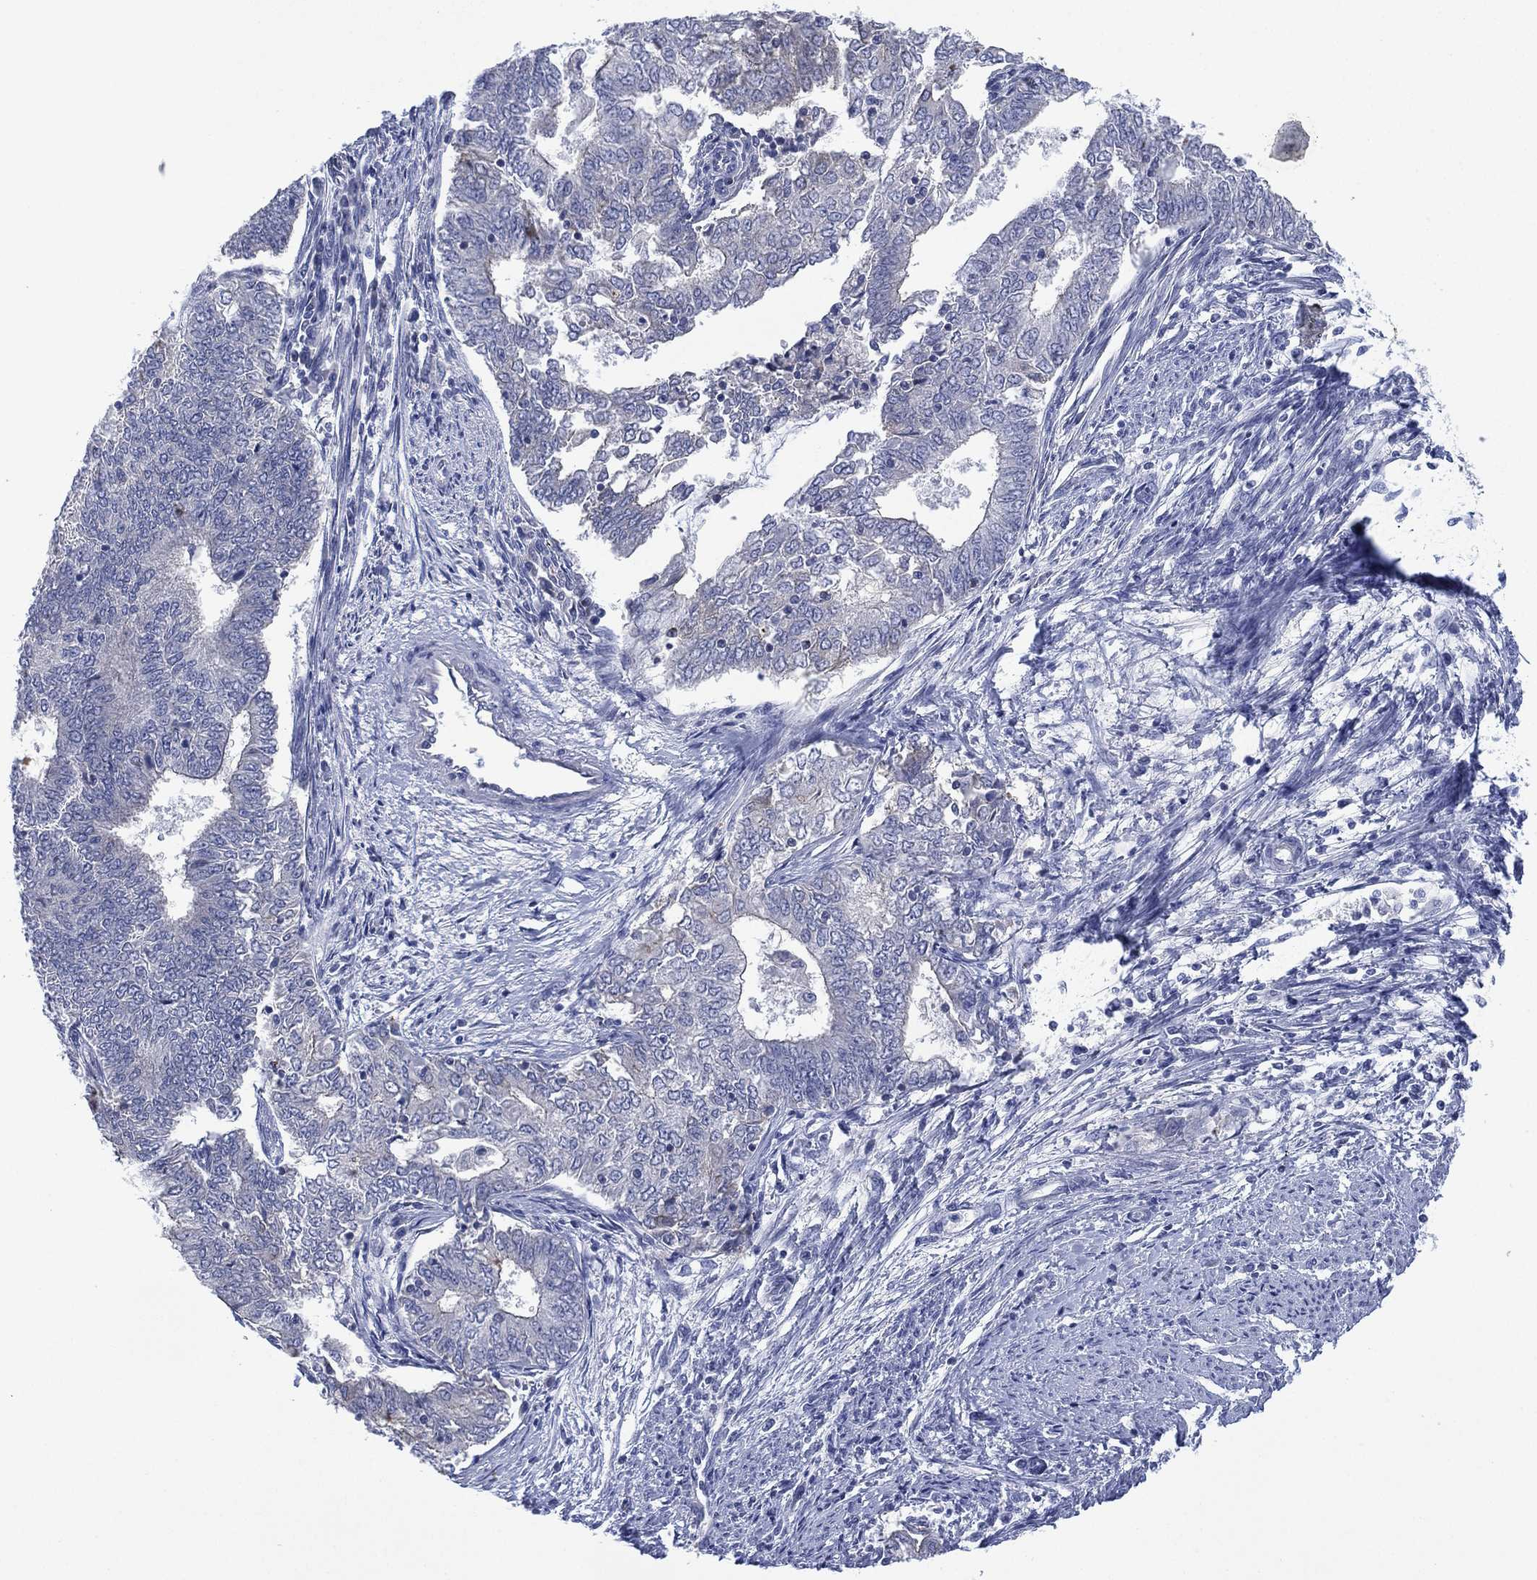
{"staining": {"intensity": "negative", "quantity": "none", "location": "none"}, "tissue": "endometrial cancer", "cell_type": "Tumor cells", "image_type": "cancer", "snomed": [{"axis": "morphology", "description": "Adenocarcinoma, NOS"}, {"axis": "topography", "description": "Endometrium"}], "caption": "This is an immunohistochemistry (IHC) histopathology image of human adenocarcinoma (endometrial). There is no expression in tumor cells.", "gene": "CHRNA3", "patient": {"sex": "female", "age": 62}}